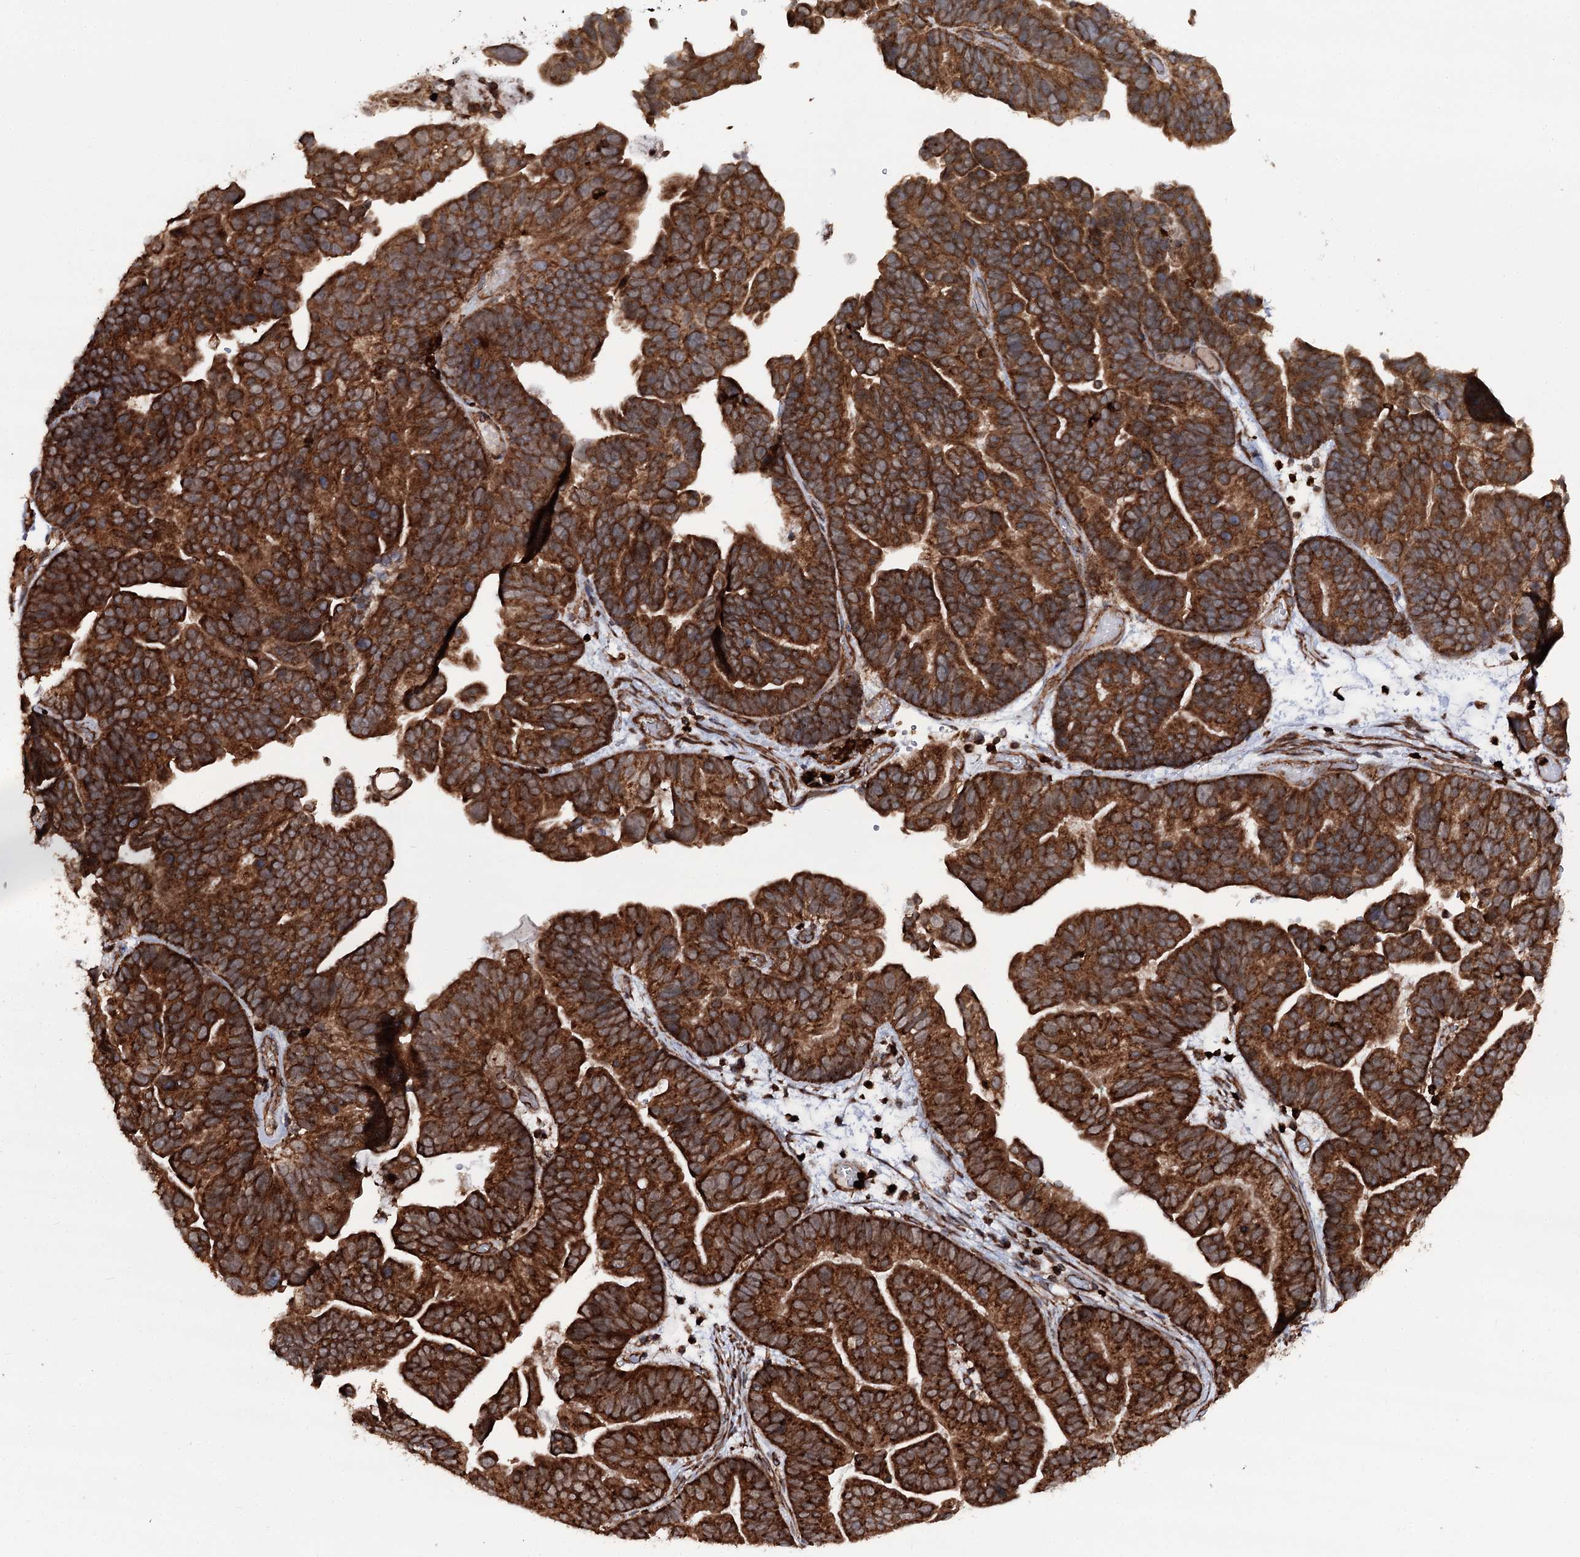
{"staining": {"intensity": "strong", "quantity": ">75%", "location": "cytoplasmic/membranous"}, "tissue": "ovarian cancer", "cell_type": "Tumor cells", "image_type": "cancer", "snomed": [{"axis": "morphology", "description": "Cystadenocarcinoma, serous, NOS"}, {"axis": "topography", "description": "Ovary"}], "caption": "IHC micrograph of serous cystadenocarcinoma (ovarian) stained for a protein (brown), which reveals high levels of strong cytoplasmic/membranous positivity in approximately >75% of tumor cells.", "gene": "FGFR1OP2", "patient": {"sex": "female", "age": 56}}